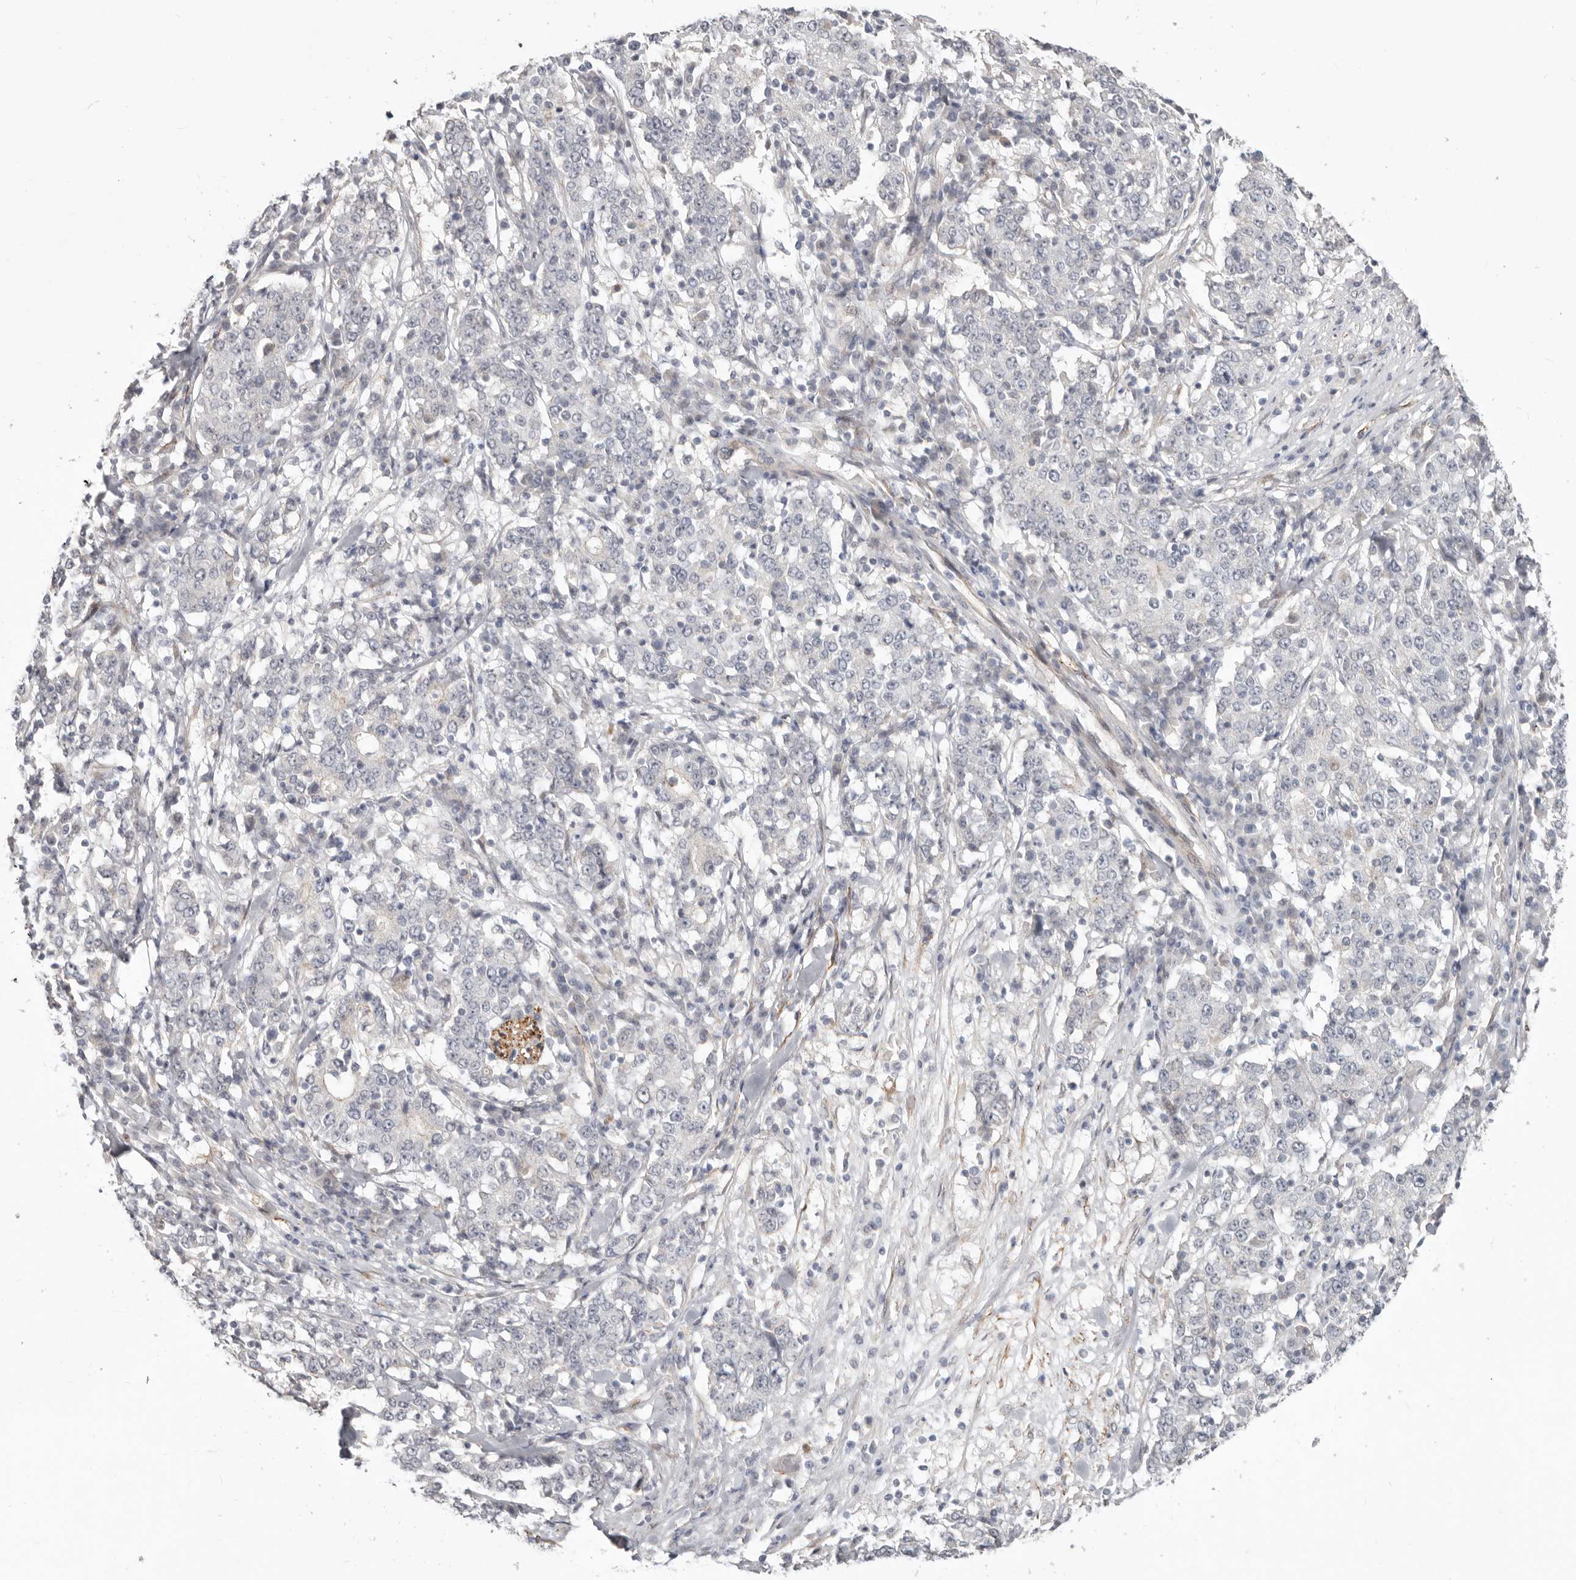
{"staining": {"intensity": "negative", "quantity": "none", "location": "none"}, "tissue": "stomach cancer", "cell_type": "Tumor cells", "image_type": "cancer", "snomed": [{"axis": "morphology", "description": "Adenocarcinoma, NOS"}, {"axis": "topography", "description": "Stomach"}], "caption": "Immunohistochemical staining of stomach adenocarcinoma demonstrates no significant positivity in tumor cells. (Stains: DAB (3,3'-diaminobenzidine) immunohistochemistry with hematoxylin counter stain, Microscopy: brightfield microscopy at high magnification).", "gene": "SZT2", "patient": {"sex": "male", "age": 59}}